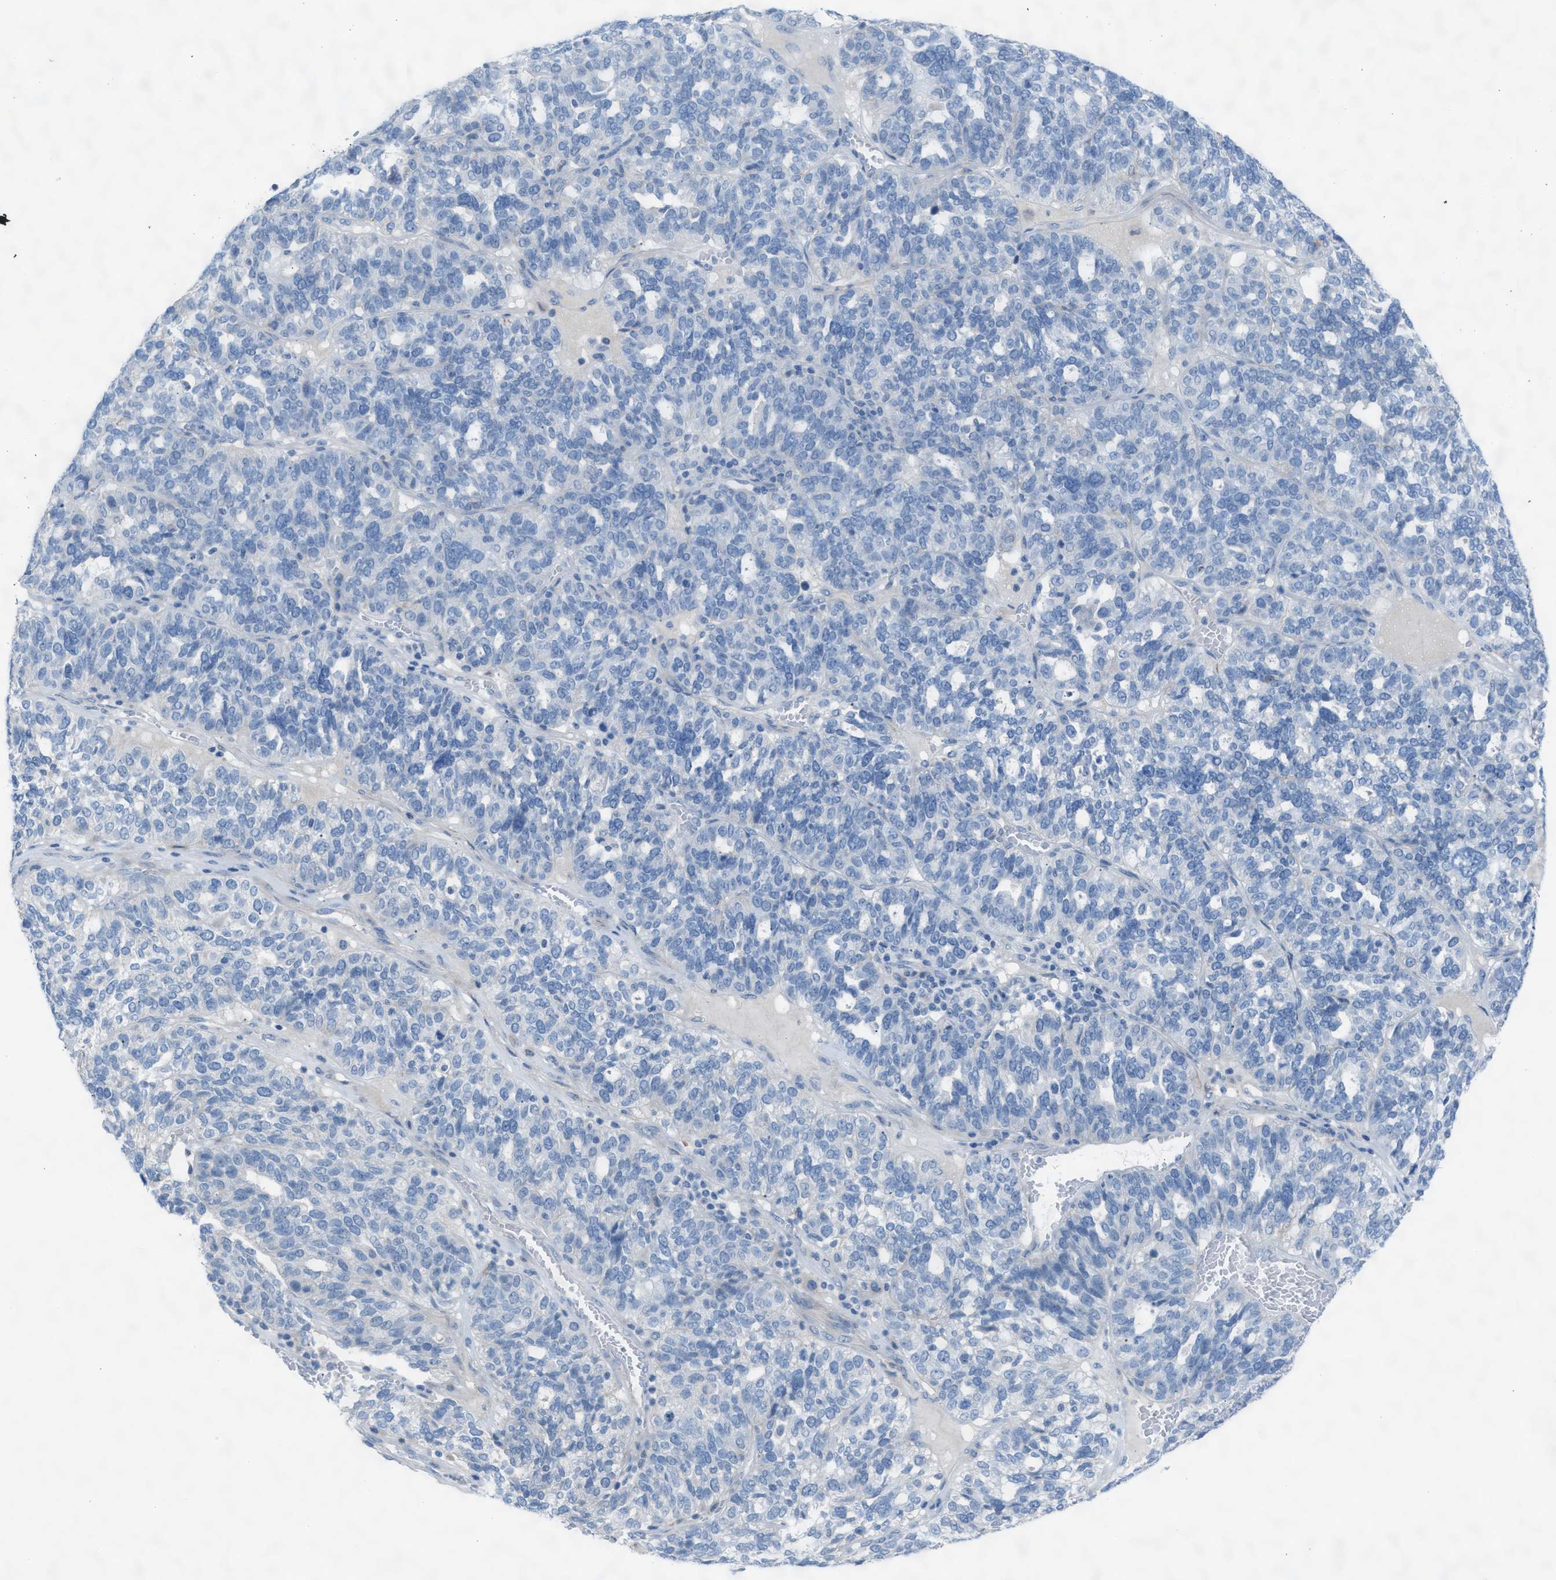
{"staining": {"intensity": "negative", "quantity": "none", "location": "none"}, "tissue": "ovarian cancer", "cell_type": "Tumor cells", "image_type": "cancer", "snomed": [{"axis": "morphology", "description": "Cystadenocarcinoma, serous, NOS"}, {"axis": "topography", "description": "Ovary"}], "caption": "High magnification brightfield microscopy of ovarian serous cystadenocarcinoma stained with DAB (3,3'-diaminobenzidine) (brown) and counterstained with hematoxylin (blue): tumor cells show no significant staining. The staining was performed using DAB to visualize the protein expression in brown, while the nuclei were stained in blue with hematoxylin (Magnification: 20x).", "gene": "ASPA", "patient": {"sex": "female", "age": 59}}